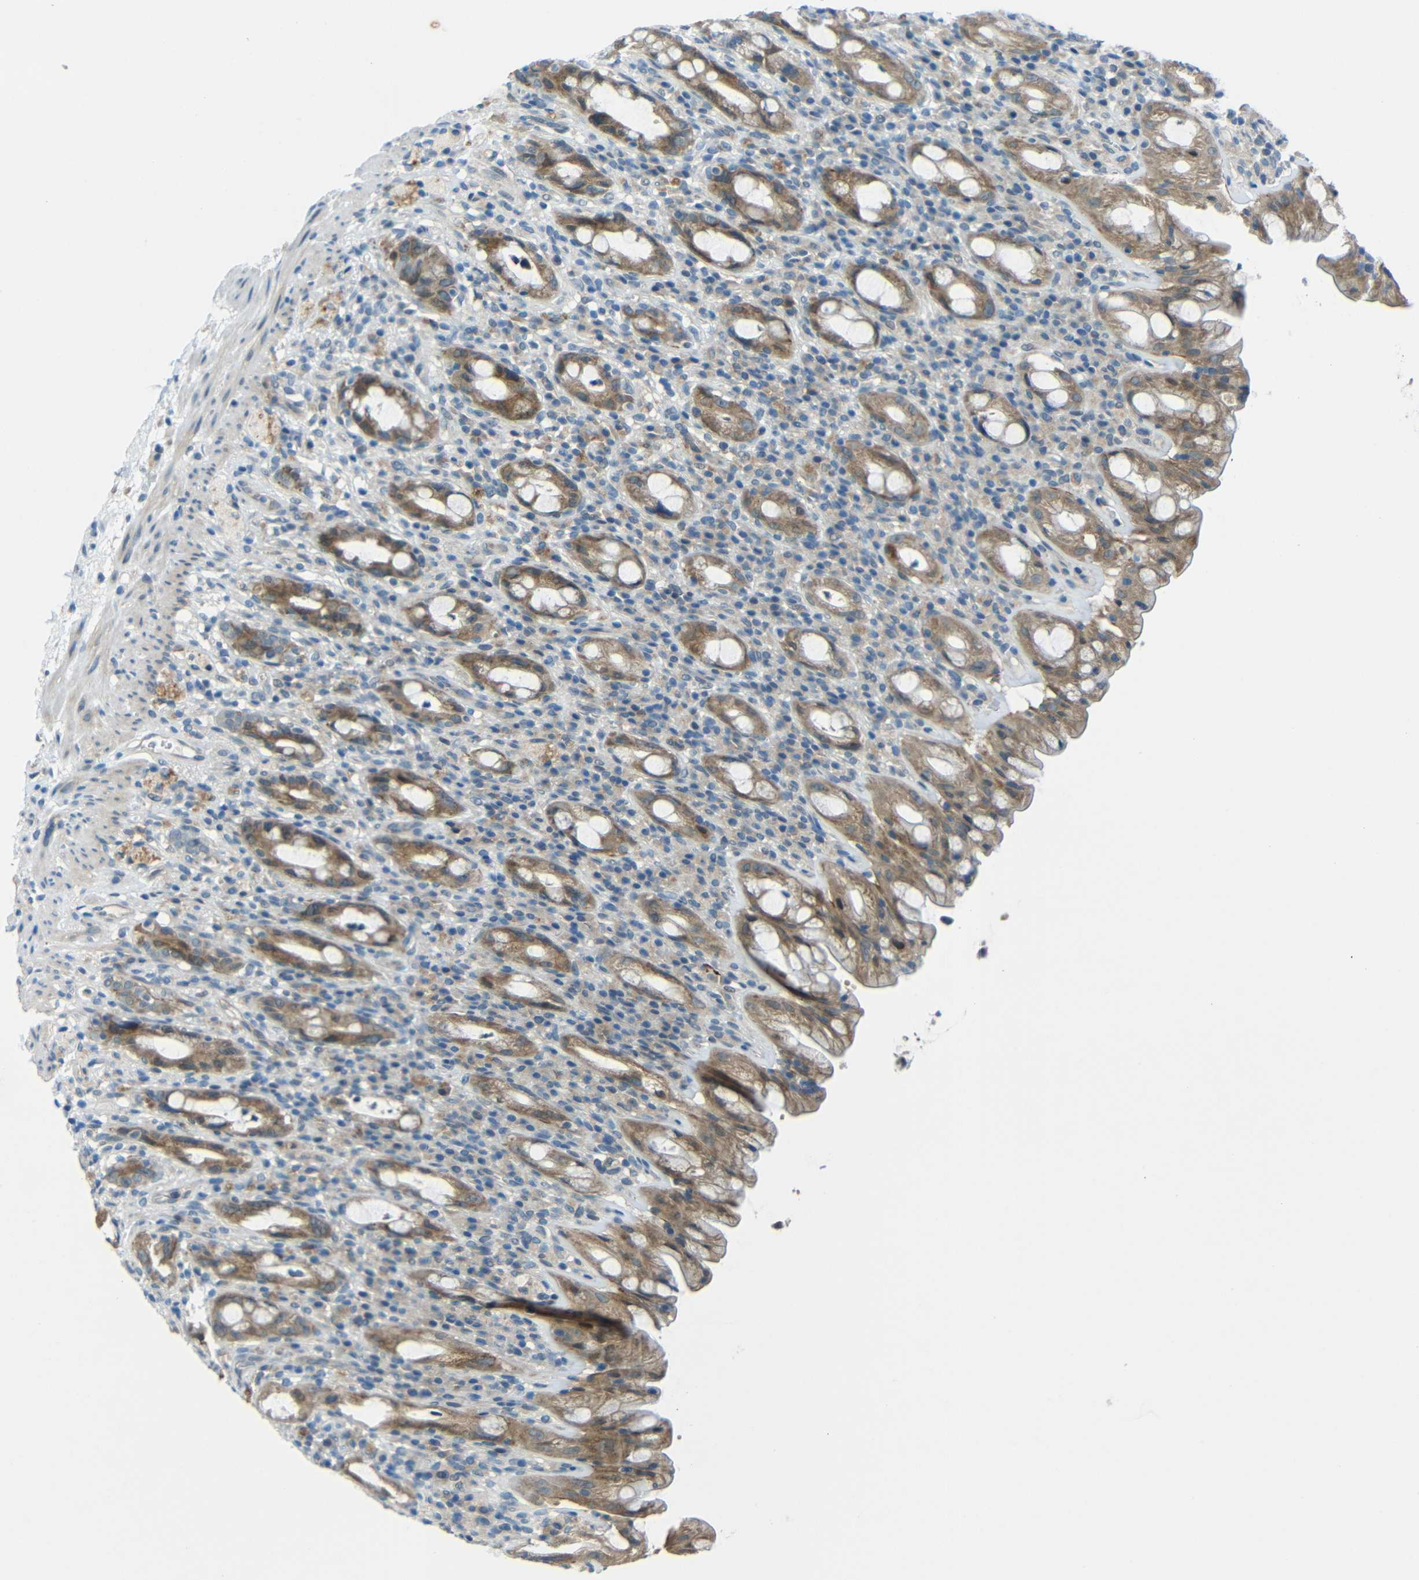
{"staining": {"intensity": "moderate", "quantity": ">75%", "location": "cytoplasmic/membranous"}, "tissue": "rectum", "cell_type": "Glandular cells", "image_type": "normal", "snomed": [{"axis": "morphology", "description": "Normal tissue, NOS"}, {"axis": "topography", "description": "Rectum"}], "caption": "Immunohistochemical staining of unremarkable rectum displays moderate cytoplasmic/membranous protein staining in about >75% of glandular cells. (Stains: DAB (3,3'-diaminobenzidine) in brown, nuclei in blue, Microscopy: brightfield microscopy at high magnification).", "gene": "ANKRD22", "patient": {"sex": "male", "age": 44}}